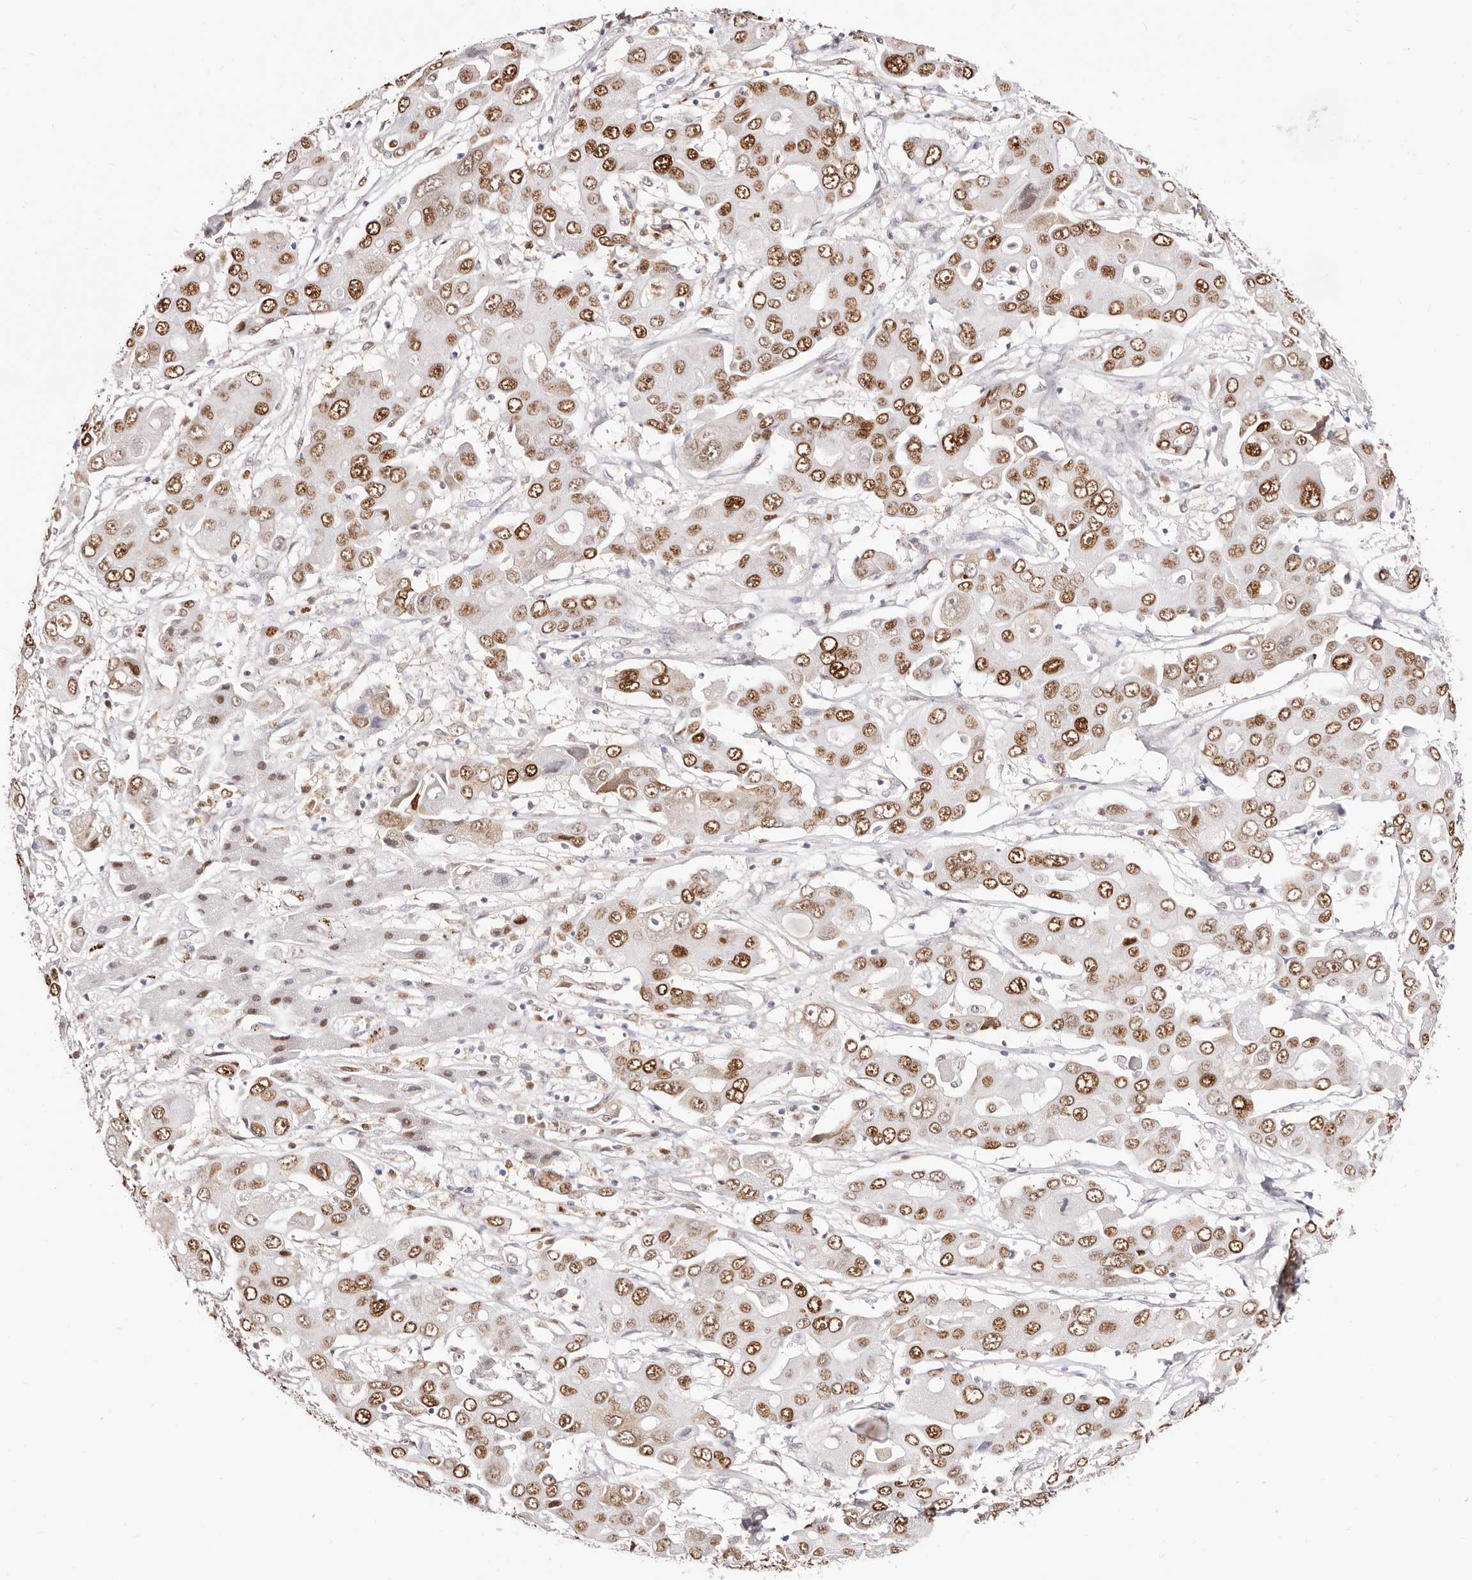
{"staining": {"intensity": "moderate", "quantity": ">75%", "location": "nuclear"}, "tissue": "liver cancer", "cell_type": "Tumor cells", "image_type": "cancer", "snomed": [{"axis": "morphology", "description": "Cholangiocarcinoma"}, {"axis": "topography", "description": "Liver"}], "caption": "Liver cholangiocarcinoma stained with DAB (3,3'-diaminobenzidine) IHC shows medium levels of moderate nuclear positivity in about >75% of tumor cells.", "gene": "TKT", "patient": {"sex": "male", "age": 67}}